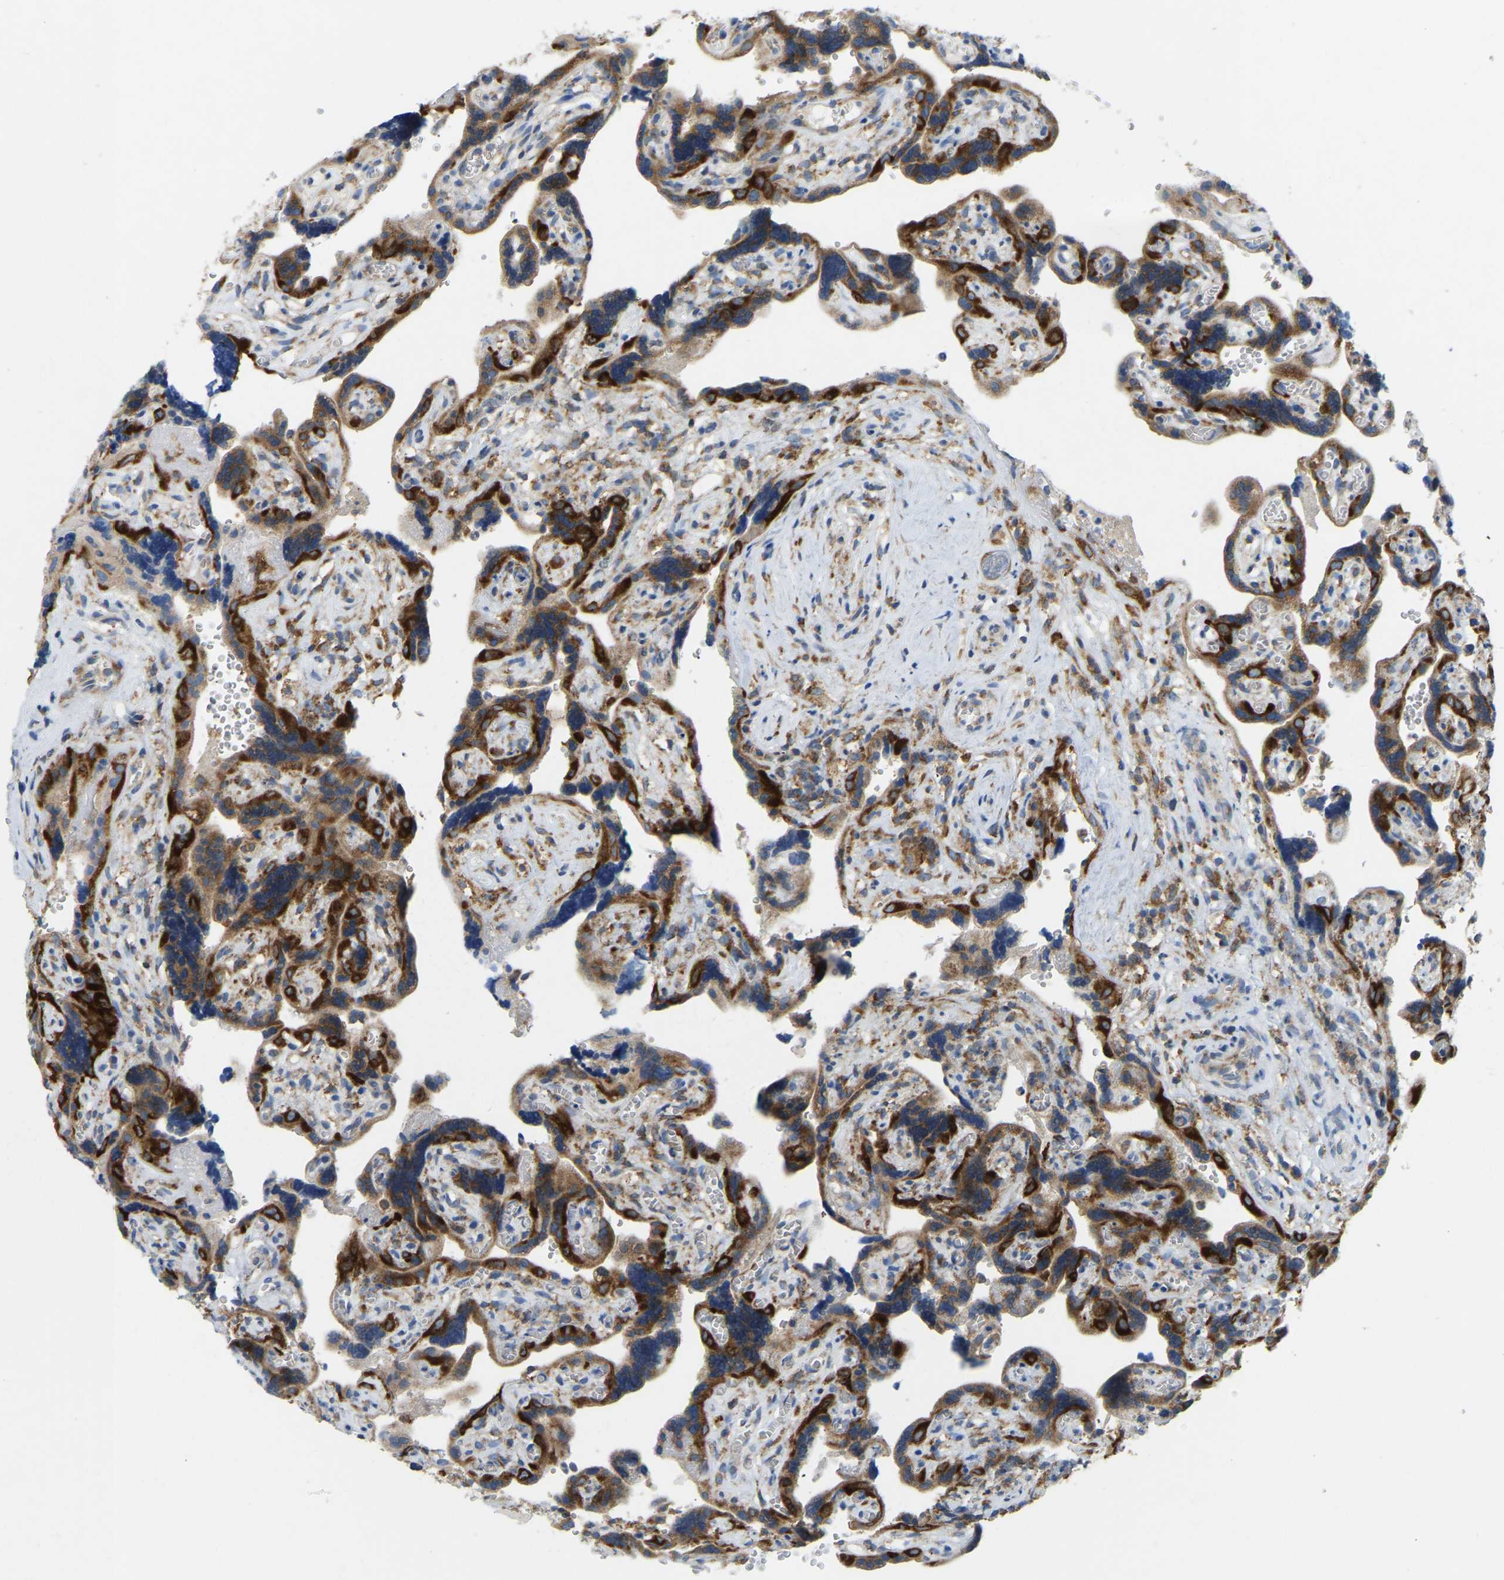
{"staining": {"intensity": "strong", "quantity": ">75%", "location": "cytoplasmic/membranous"}, "tissue": "placenta", "cell_type": "Decidual cells", "image_type": "normal", "snomed": [{"axis": "morphology", "description": "Normal tissue, NOS"}, {"axis": "topography", "description": "Placenta"}], "caption": "High-magnification brightfield microscopy of unremarkable placenta stained with DAB (3,3'-diaminobenzidine) (brown) and counterstained with hematoxylin (blue). decidual cells exhibit strong cytoplasmic/membranous staining is present in approximately>75% of cells.", "gene": "SND1", "patient": {"sex": "female", "age": 30}}